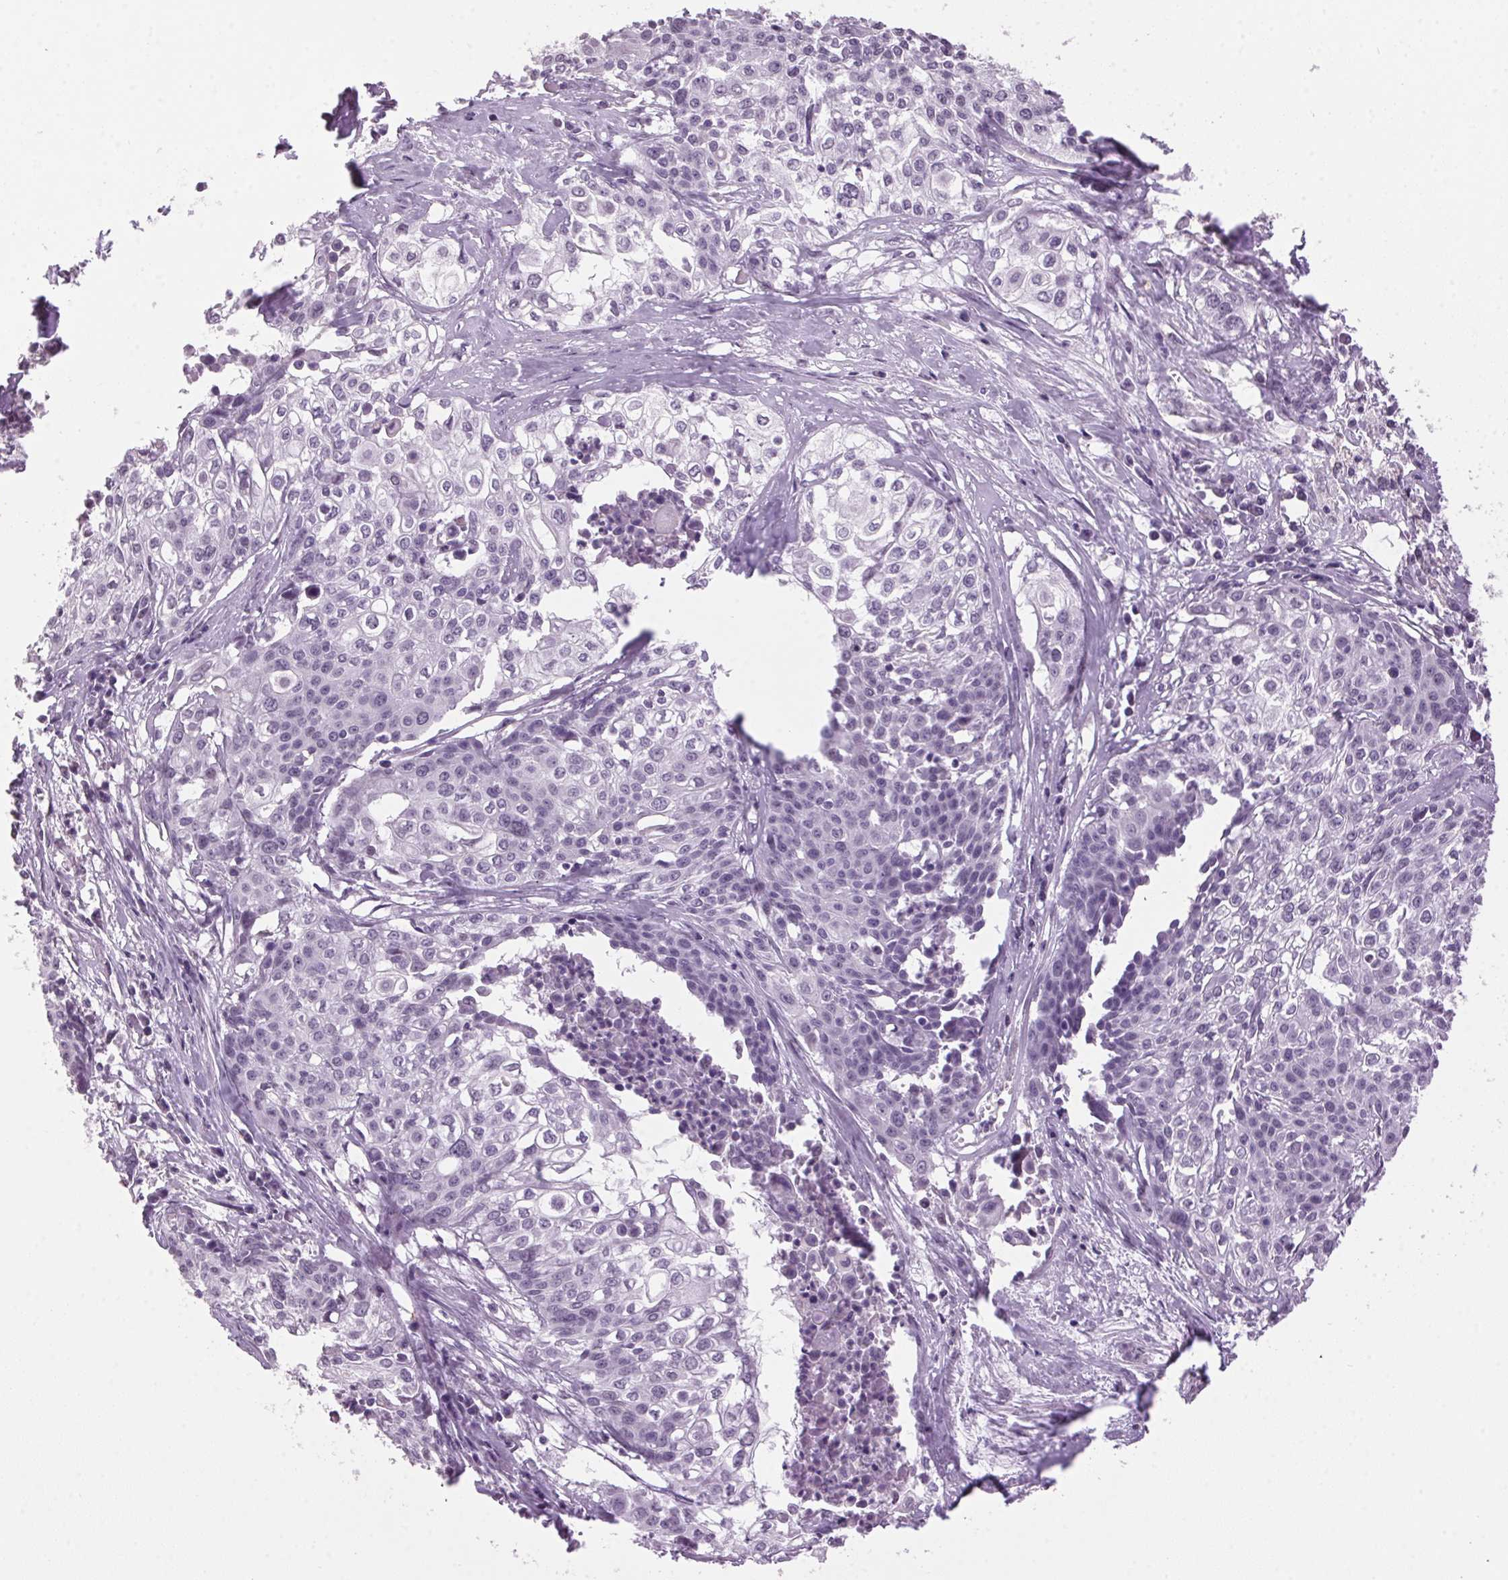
{"staining": {"intensity": "negative", "quantity": "none", "location": "none"}, "tissue": "cervical cancer", "cell_type": "Tumor cells", "image_type": "cancer", "snomed": [{"axis": "morphology", "description": "Squamous cell carcinoma, NOS"}, {"axis": "topography", "description": "Cervix"}], "caption": "Micrograph shows no protein positivity in tumor cells of squamous cell carcinoma (cervical) tissue.", "gene": "VWA3B", "patient": {"sex": "female", "age": 39}}